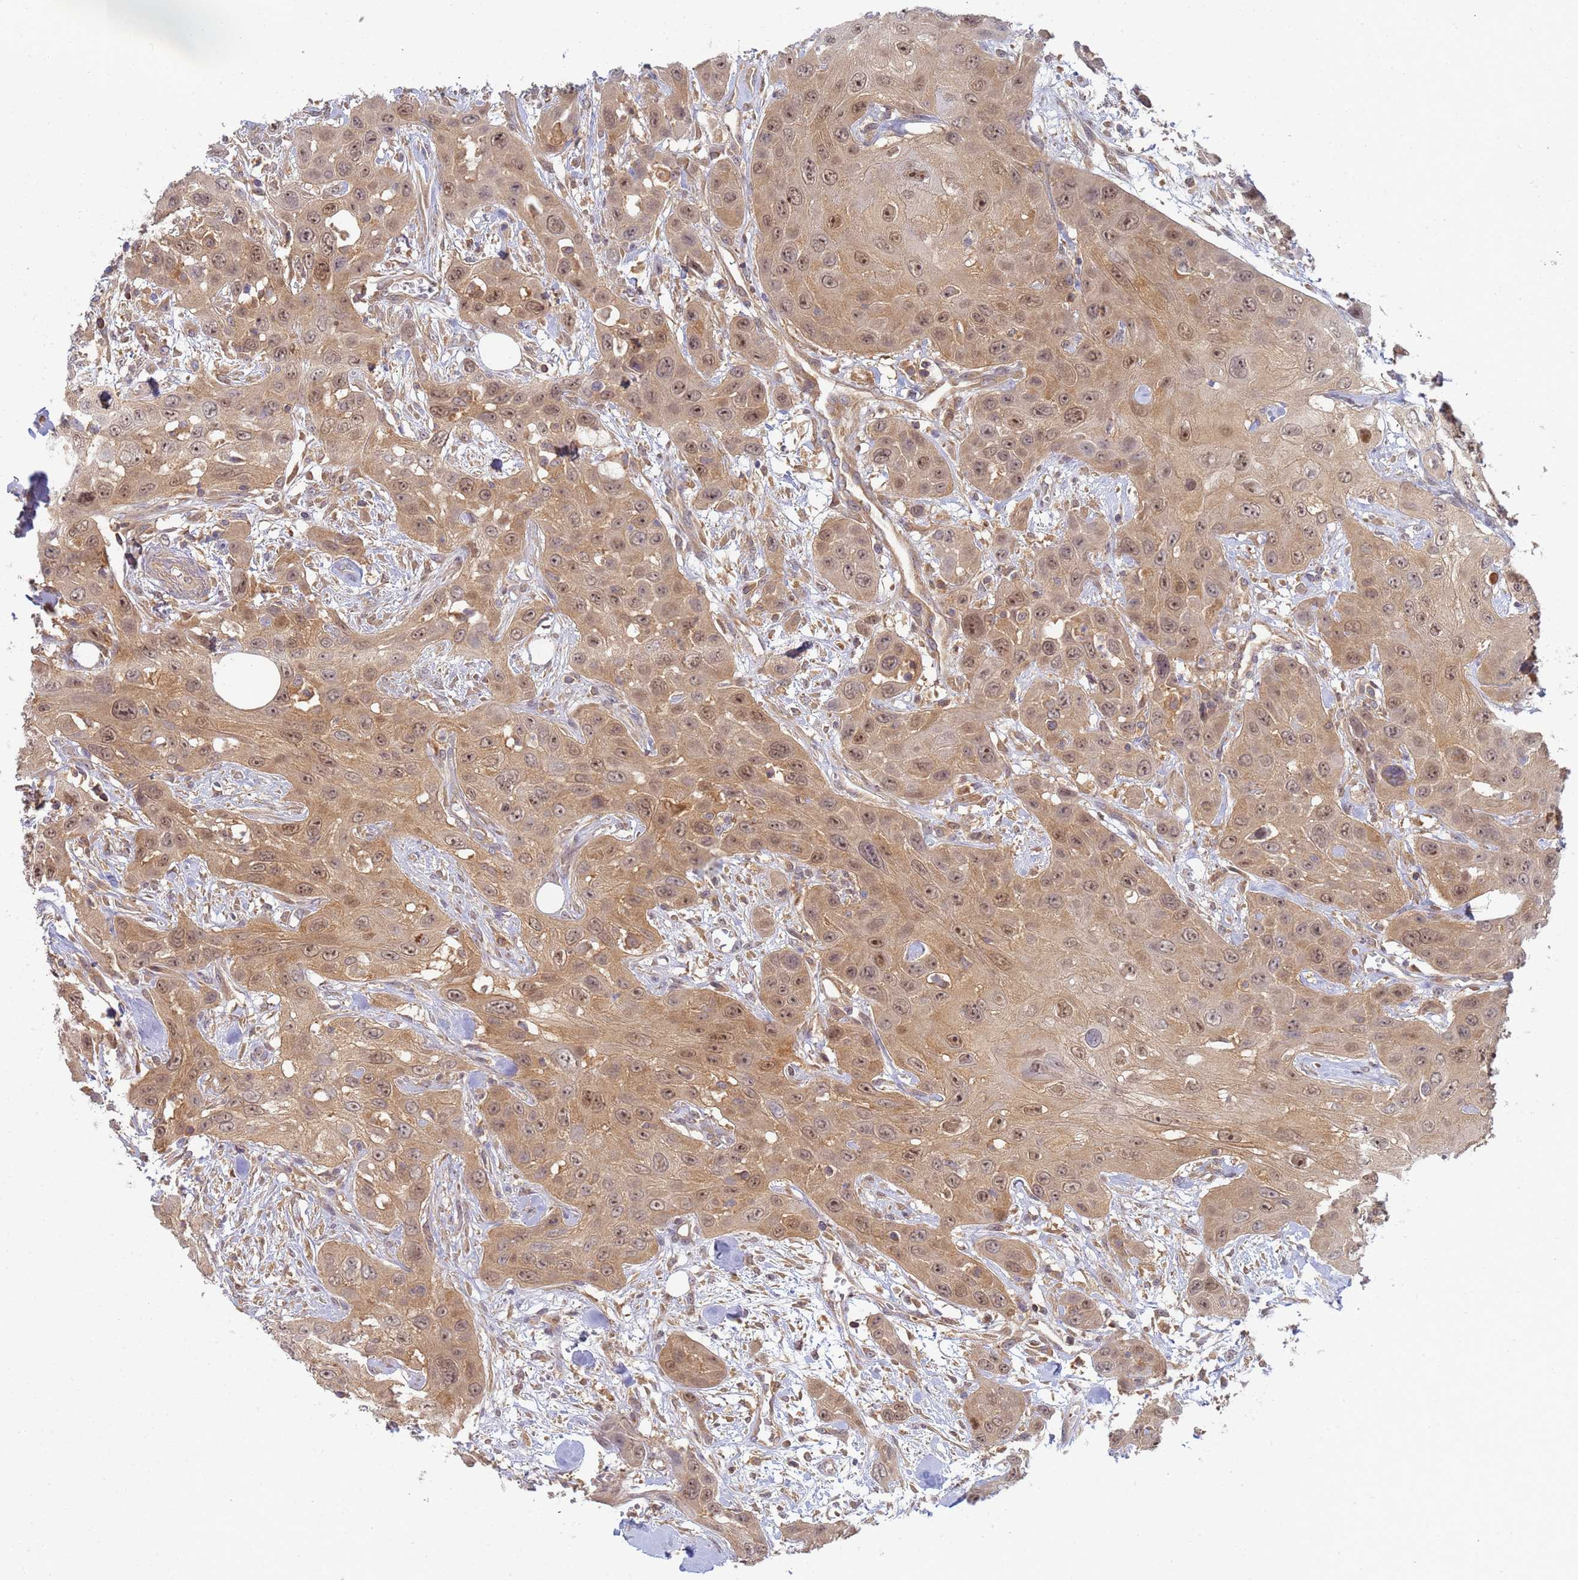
{"staining": {"intensity": "moderate", "quantity": ">75%", "location": "cytoplasmic/membranous,nuclear"}, "tissue": "head and neck cancer", "cell_type": "Tumor cells", "image_type": "cancer", "snomed": [{"axis": "morphology", "description": "Squamous cell carcinoma, NOS"}, {"axis": "topography", "description": "Head-Neck"}], "caption": "Tumor cells exhibit medium levels of moderate cytoplasmic/membranous and nuclear positivity in about >75% of cells in squamous cell carcinoma (head and neck). (brown staining indicates protein expression, while blue staining denotes nuclei).", "gene": "SHARPIN", "patient": {"sex": "male", "age": 81}}